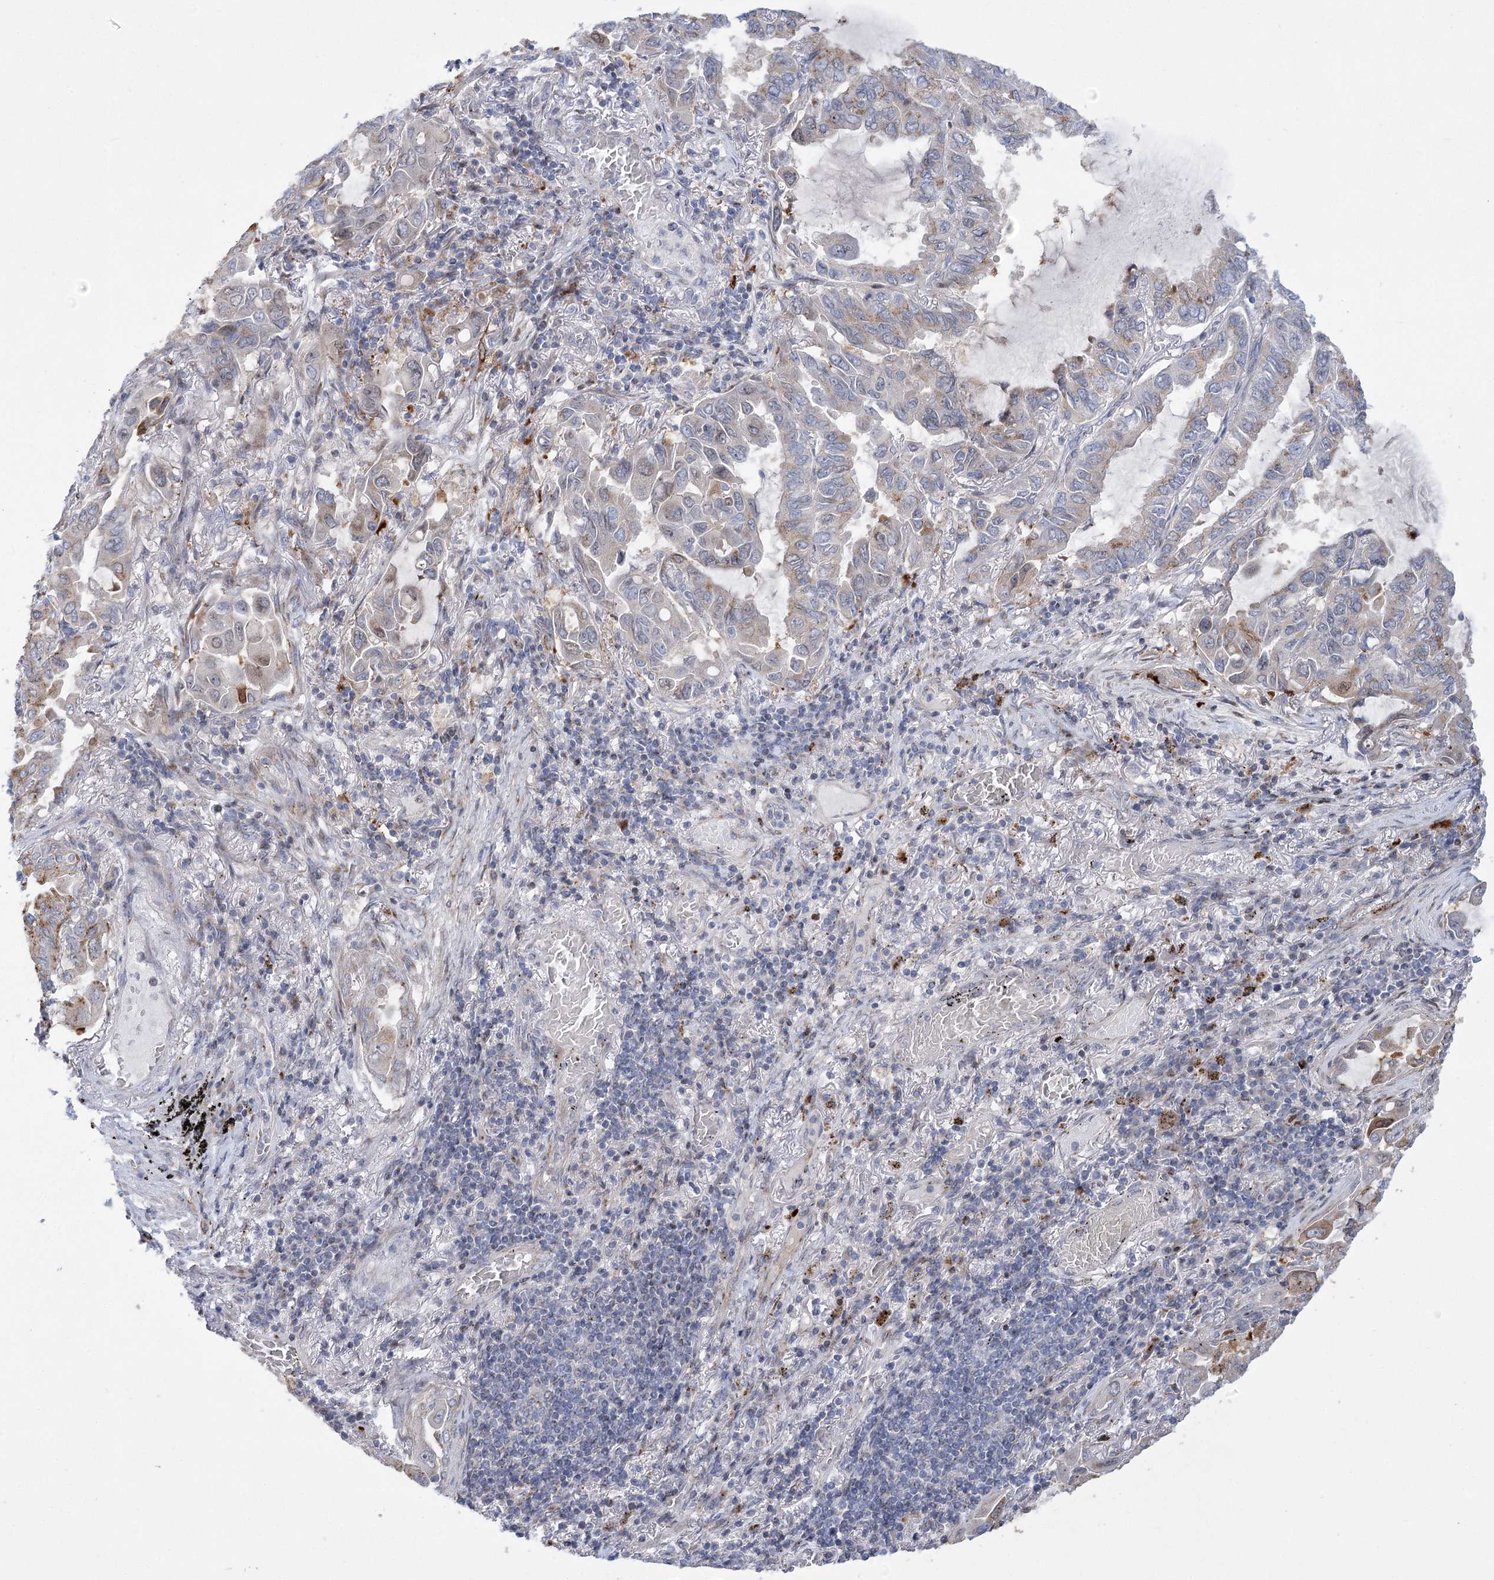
{"staining": {"intensity": "weak", "quantity": "<25%", "location": "cytoplasmic/membranous"}, "tissue": "lung cancer", "cell_type": "Tumor cells", "image_type": "cancer", "snomed": [{"axis": "morphology", "description": "Adenocarcinoma, NOS"}, {"axis": "topography", "description": "Lung"}], "caption": "The image shows no staining of tumor cells in adenocarcinoma (lung). Nuclei are stained in blue.", "gene": "NME7", "patient": {"sex": "male", "age": 64}}